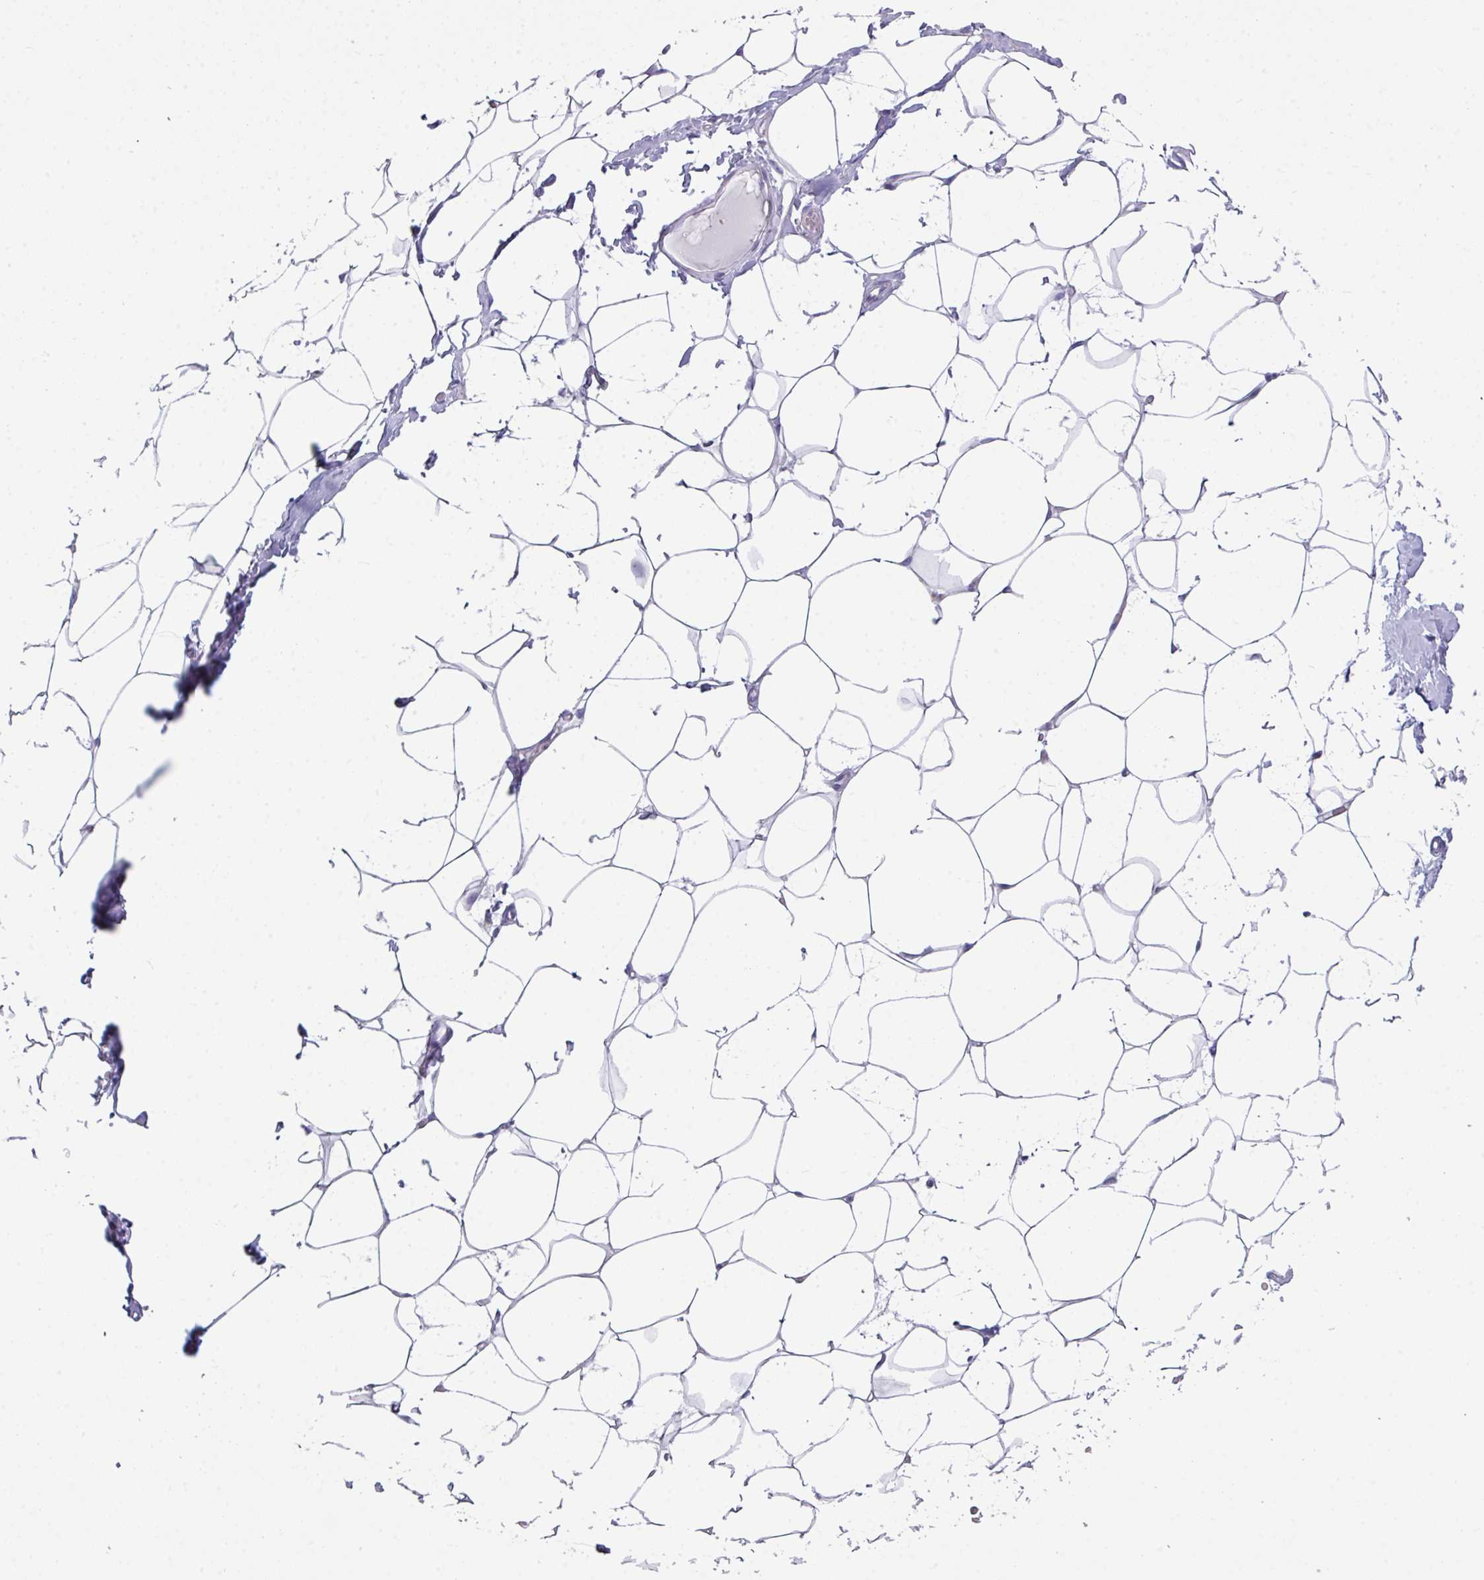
{"staining": {"intensity": "negative", "quantity": "none", "location": "none"}, "tissue": "breast", "cell_type": "Adipocytes", "image_type": "normal", "snomed": [{"axis": "morphology", "description": "Normal tissue, NOS"}, {"axis": "topography", "description": "Breast"}], "caption": "A micrograph of breast stained for a protein reveals no brown staining in adipocytes. (Brightfield microscopy of DAB (3,3'-diaminobenzidine) immunohistochemistry at high magnification).", "gene": "ABCC5", "patient": {"sex": "female", "age": 27}}